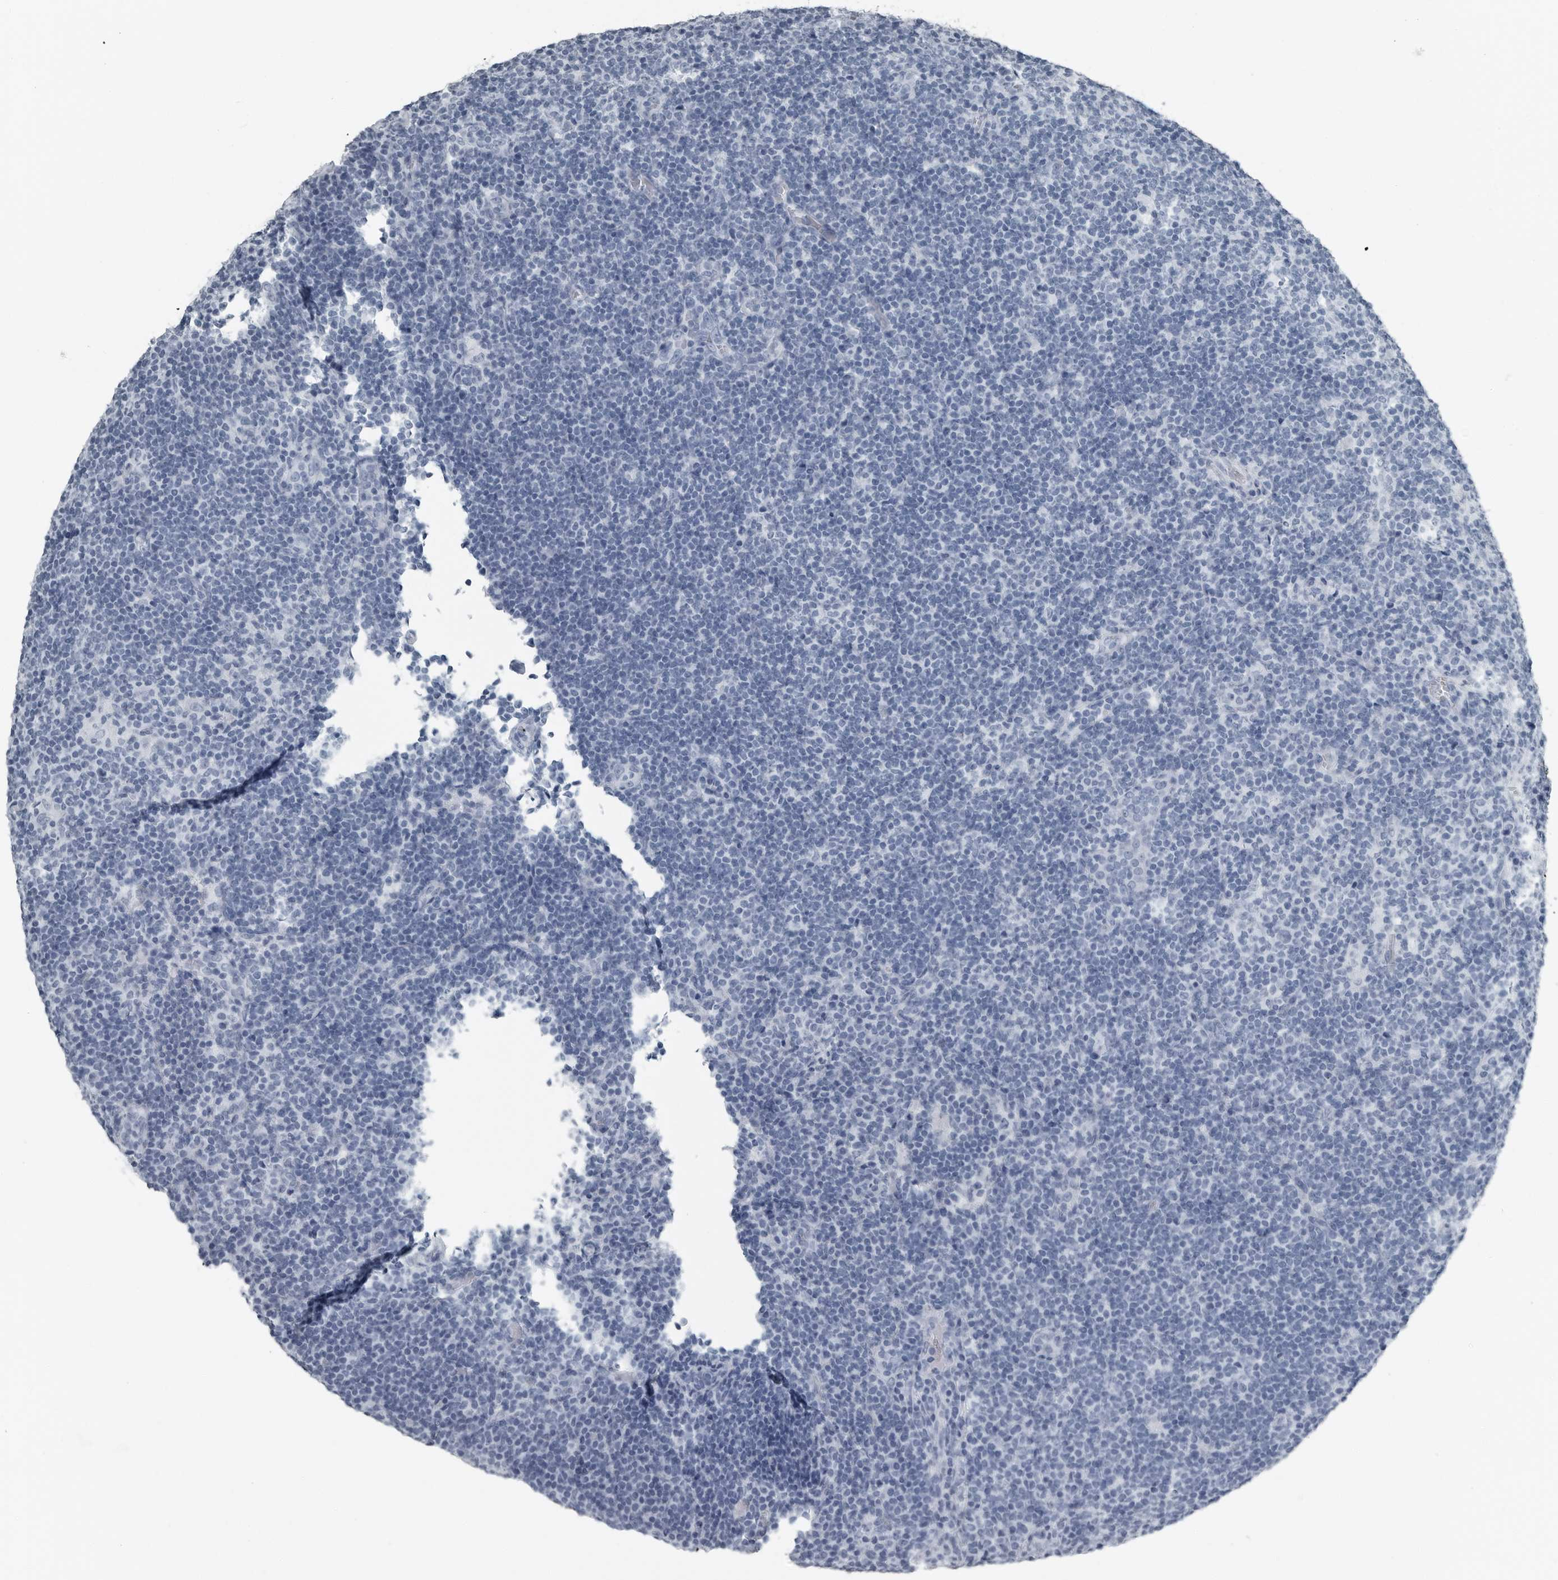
{"staining": {"intensity": "negative", "quantity": "none", "location": "none"}, "tissue": "lymphoma", "cell_type": "Tumor cells", "image_type": "cancer", "snomed": [{"axis": "morphology", "description": "Hodgkin's disease, NOS"}, {"axis": "topography", "description": "Lymph node"}], "caption": "High power microscopy micrograph of an IHC histopathology image of lymphoma, revealing no significant positivity in tumor cells.", "gene": "PRSS1", "patient": {"sex": "female", "age": 57}}